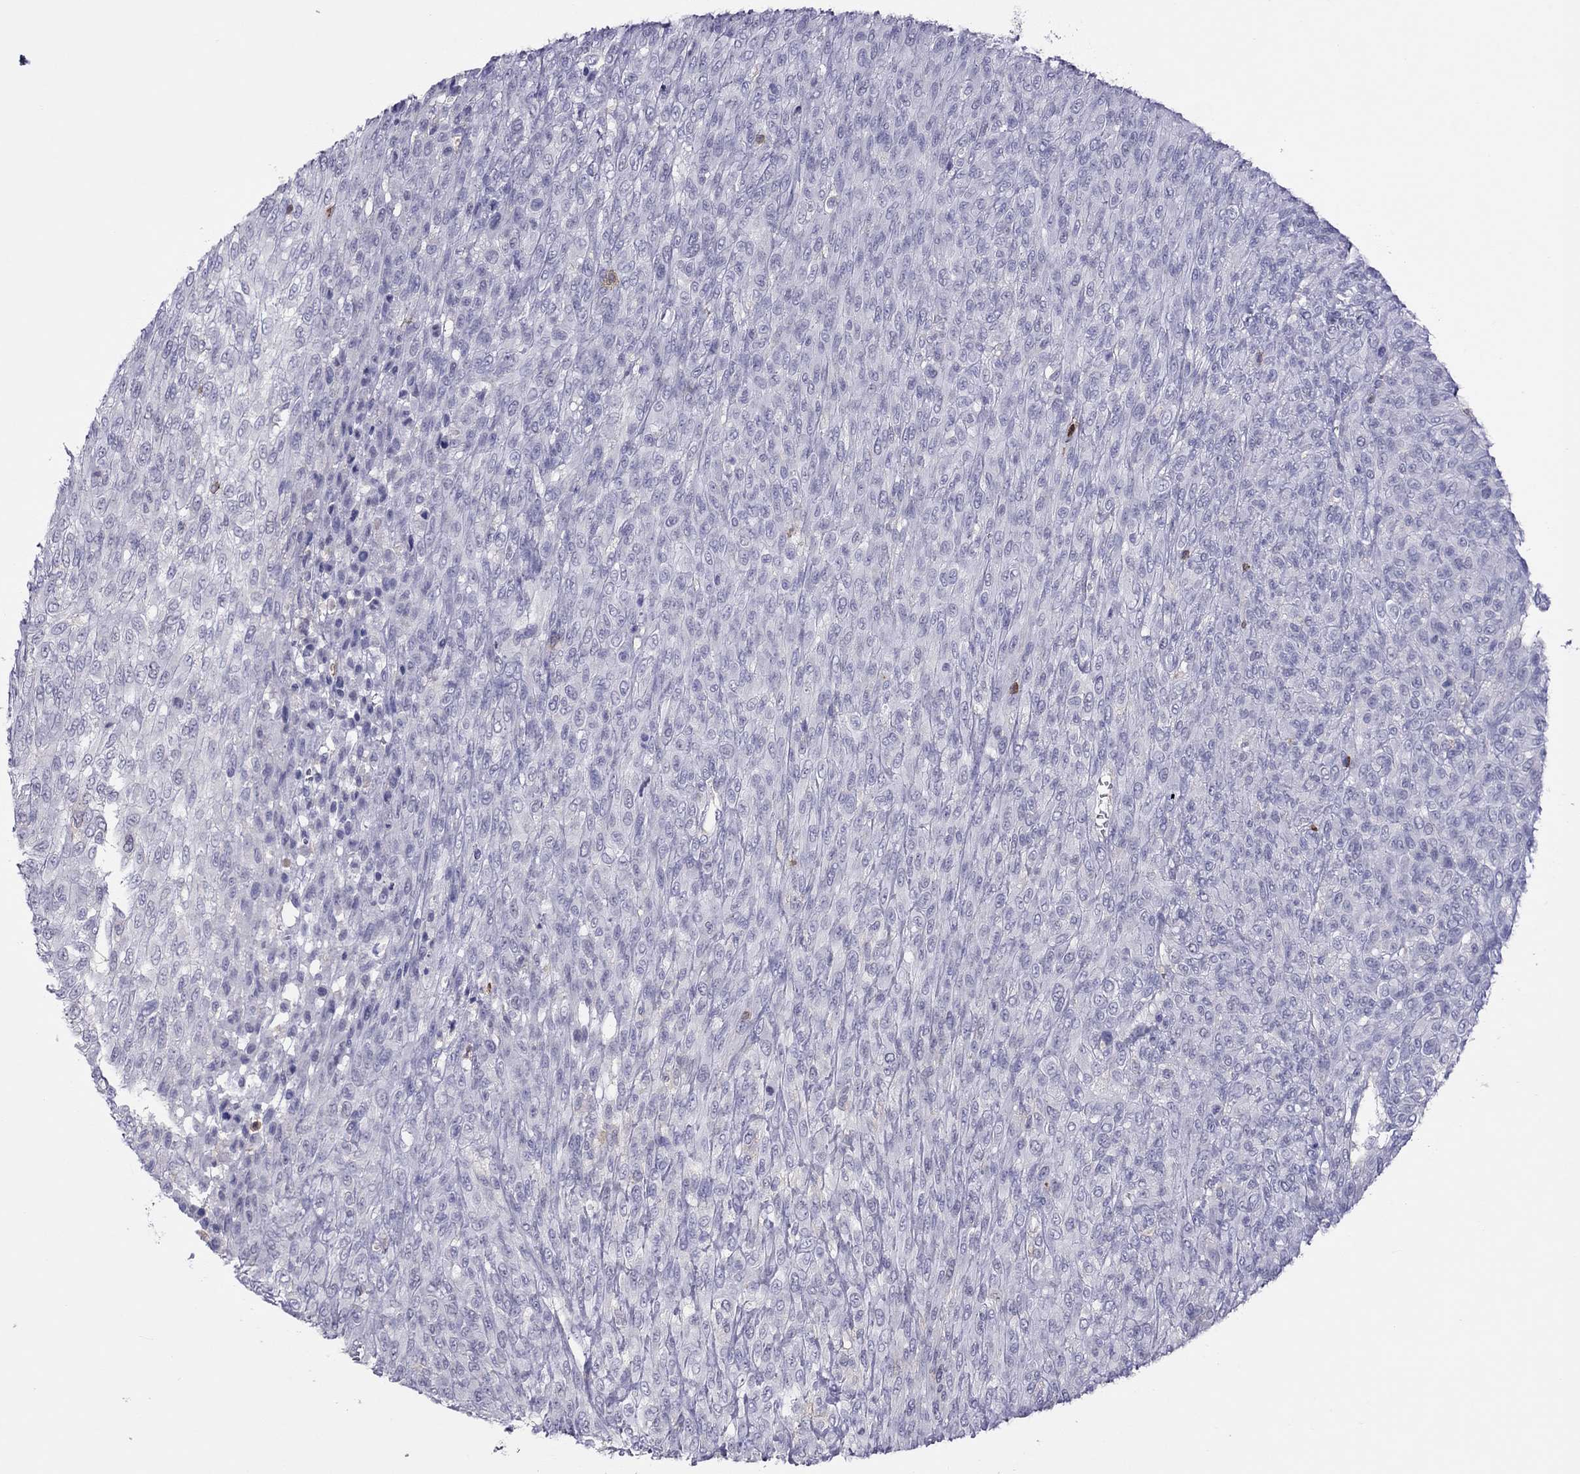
{"staining": {"intensity": "negative", "quantity": "none", "location": "none"}, "tissue": "renal cancer", "cell_type": "Tumor cells", "image_type": "cancer", "snomed": [{"axis": "morphology", "description": "Adenocarcinoma, NOS"}, {"axis": "topography", "description": "Kidney"}], "caption": "Micrograph shows no significant protein positivity in tumor cells of renal adenocarcinoma.", "gene": "MND1", "patient": {"sex": "male", "age": 58}}